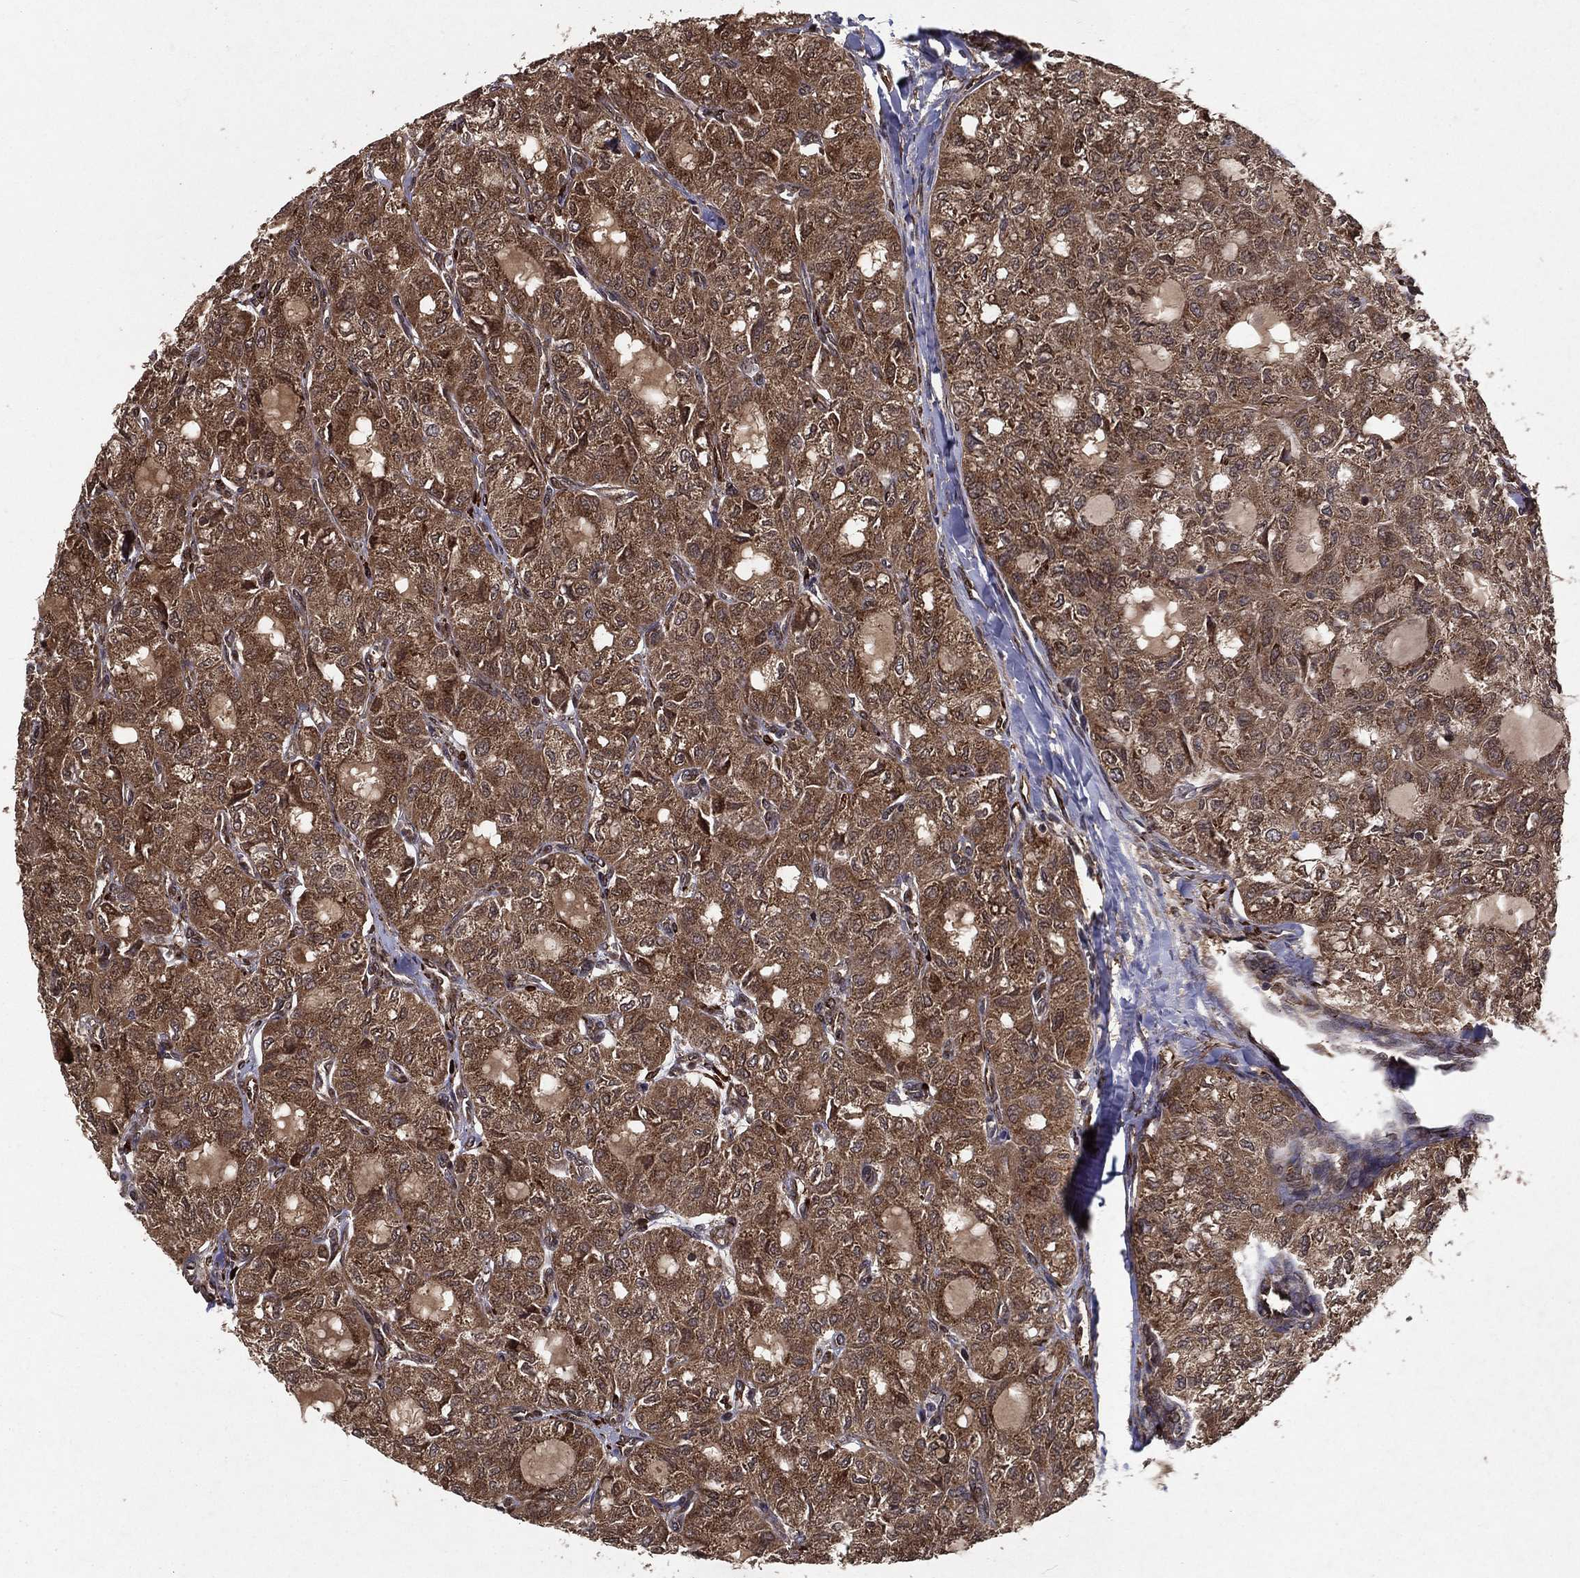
{"staining": {"intensity": "moderate", "quantity": ">75%", "location": "cytoplasmic/membranous"}, "tissue": "thyroid cancer", "cell_type": "Tumor cells", "image_type": "cancer", "snomed": [{"axis": "morphology", "description": "Follicular adenoma carcinoma, NOS"}, {"axis": "topography", "description": "Thyroid gland"}], "caption": "Moderate cytoplasmic/membranous staining for a protein is appreciated in approximately >75% of tumor cells of thyroid cancer using immunohistochemistry.", "gene": "CERS2", "patient": {"sex": "male", "age": 75}}